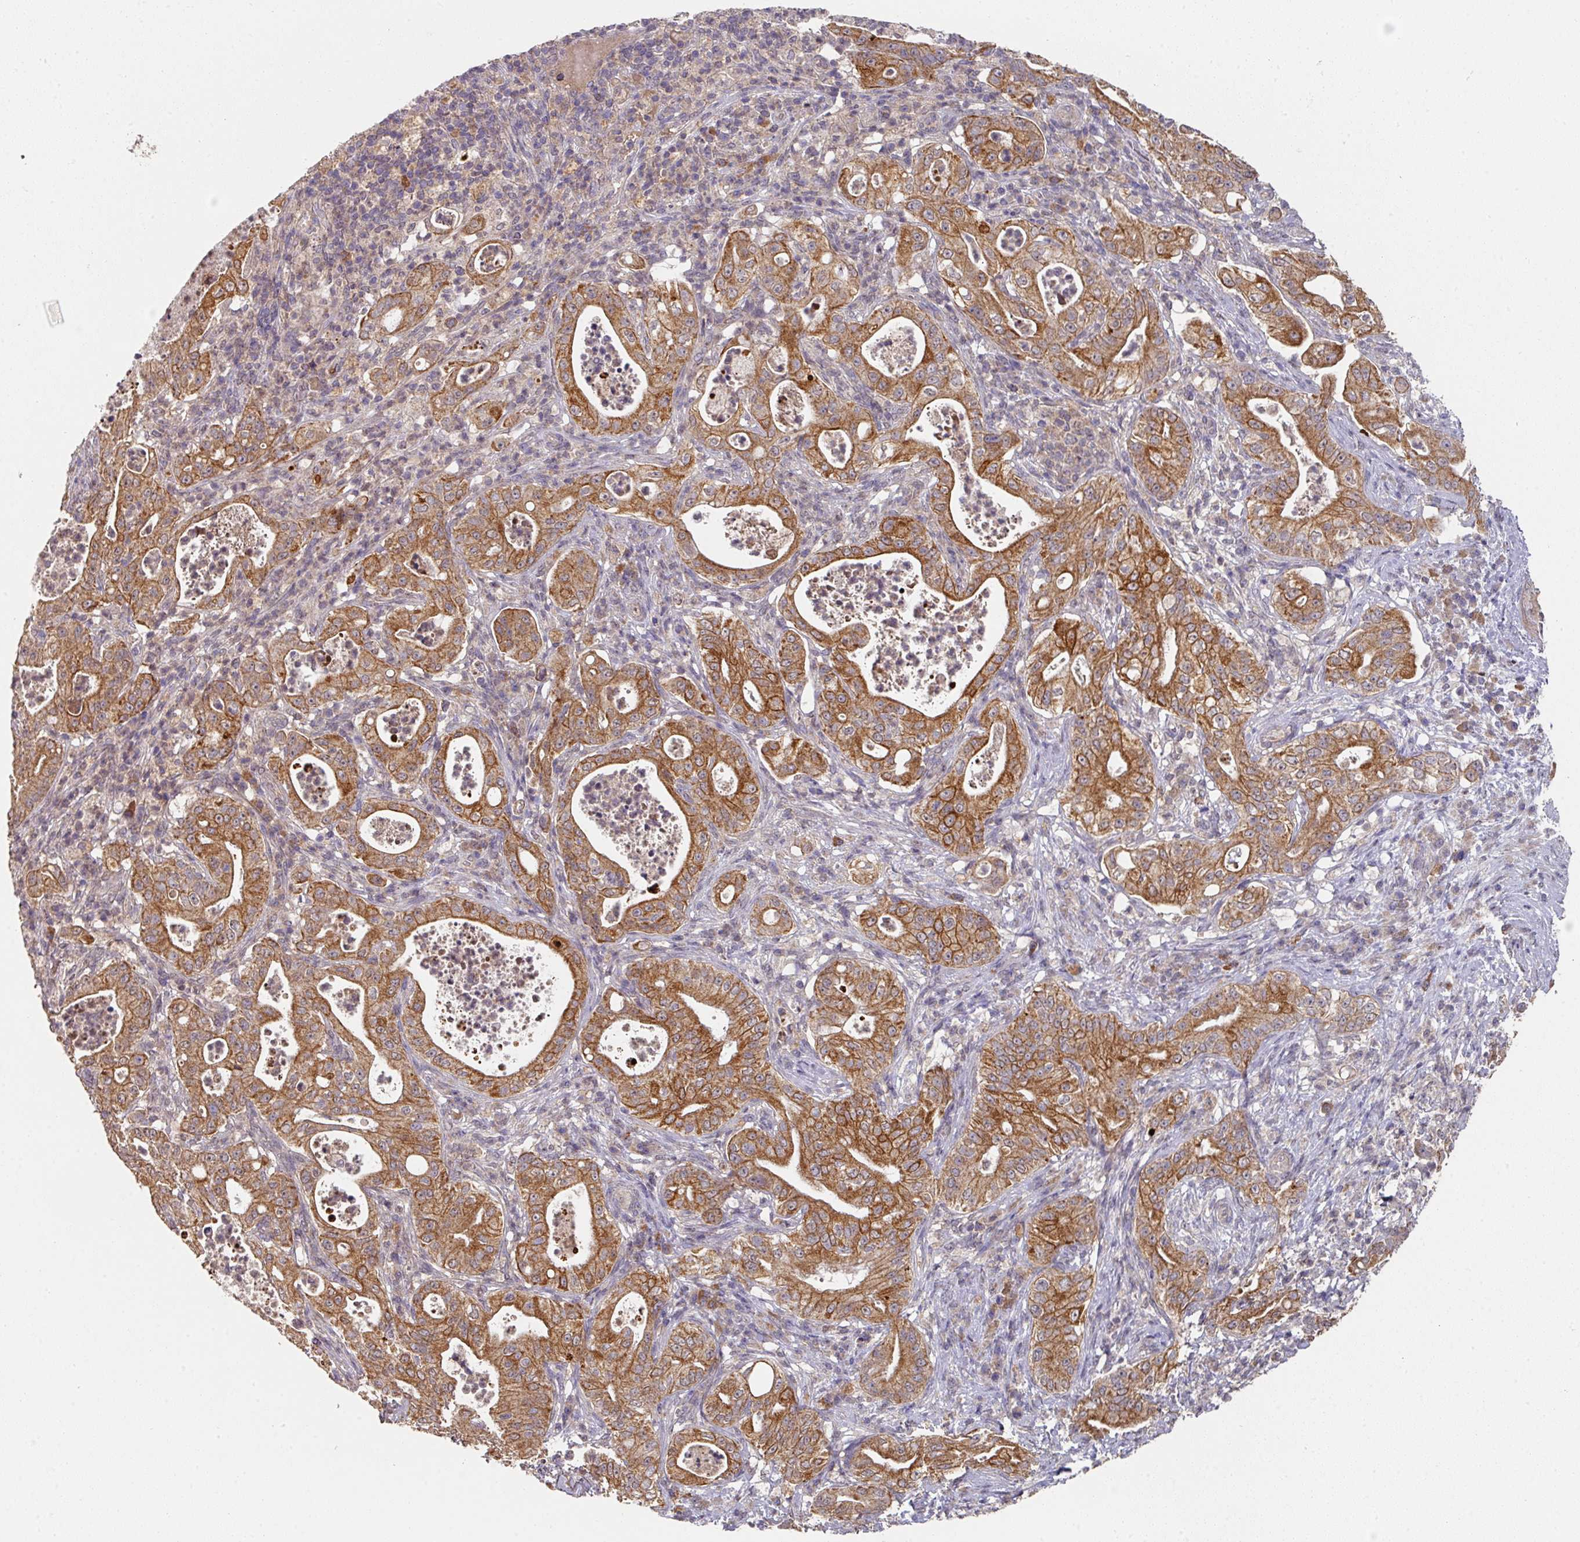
{"staining": {"intensity": "moderate", "quantity": ">75%", "location": "cytoplasmic/membranous"}, "tissue": "pancreatic cancer", "cell_type": "Tumor cells", "image_type": "cancer", "snomed": [{"axis": "morphology", "description": "Adenocarcinoma, NOS"}, {"axis": "topography", "description": "Pancreas"}], "caption": "Immunohistochemical staining of adenocarcinoma (pancreatic) reveals medium levels of moderate cytoplasmic/membranous expression in about >75% of tumor cells.", "gene": "EXTL3", "patient": {"sex": "male", "age": 71}}